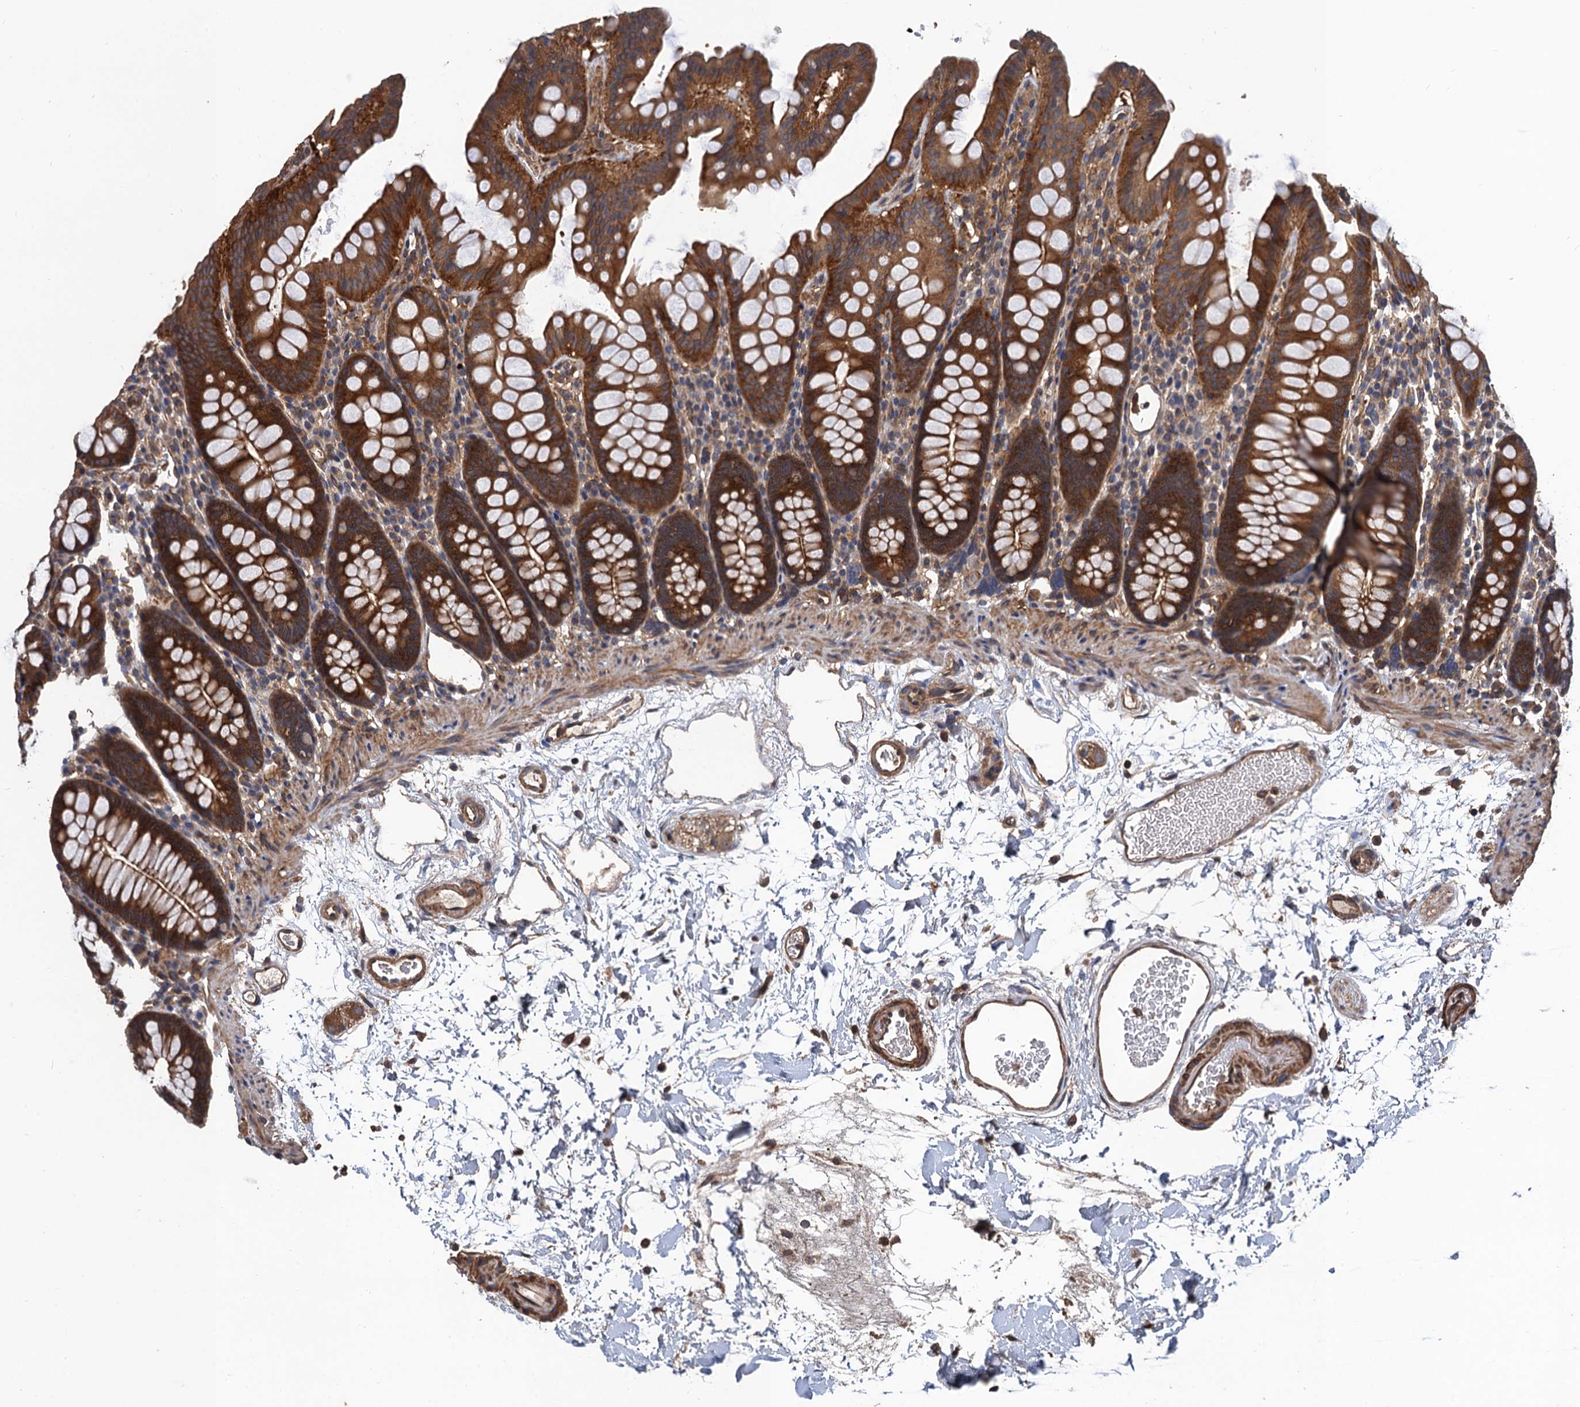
{"staining": {"intensity": "moderate", "quantity": ">75%", "location": "cytoplasmic/membranous"}, "tissue": "colon", "cell_type": "Endothelial cells", "image_type": "normal", "snomed": [{"axis": "morphology", "description": "Normal tissue, NOS"}, {"axis": "topography", "description": "Colon"}], "caption": "A brown stain labels moderate cytoplasmic/membranous expression of a protein in endothelial cells of benign colon.", "gene": "PPP4R1", "patient": {"sex": "male", "age": 75}}